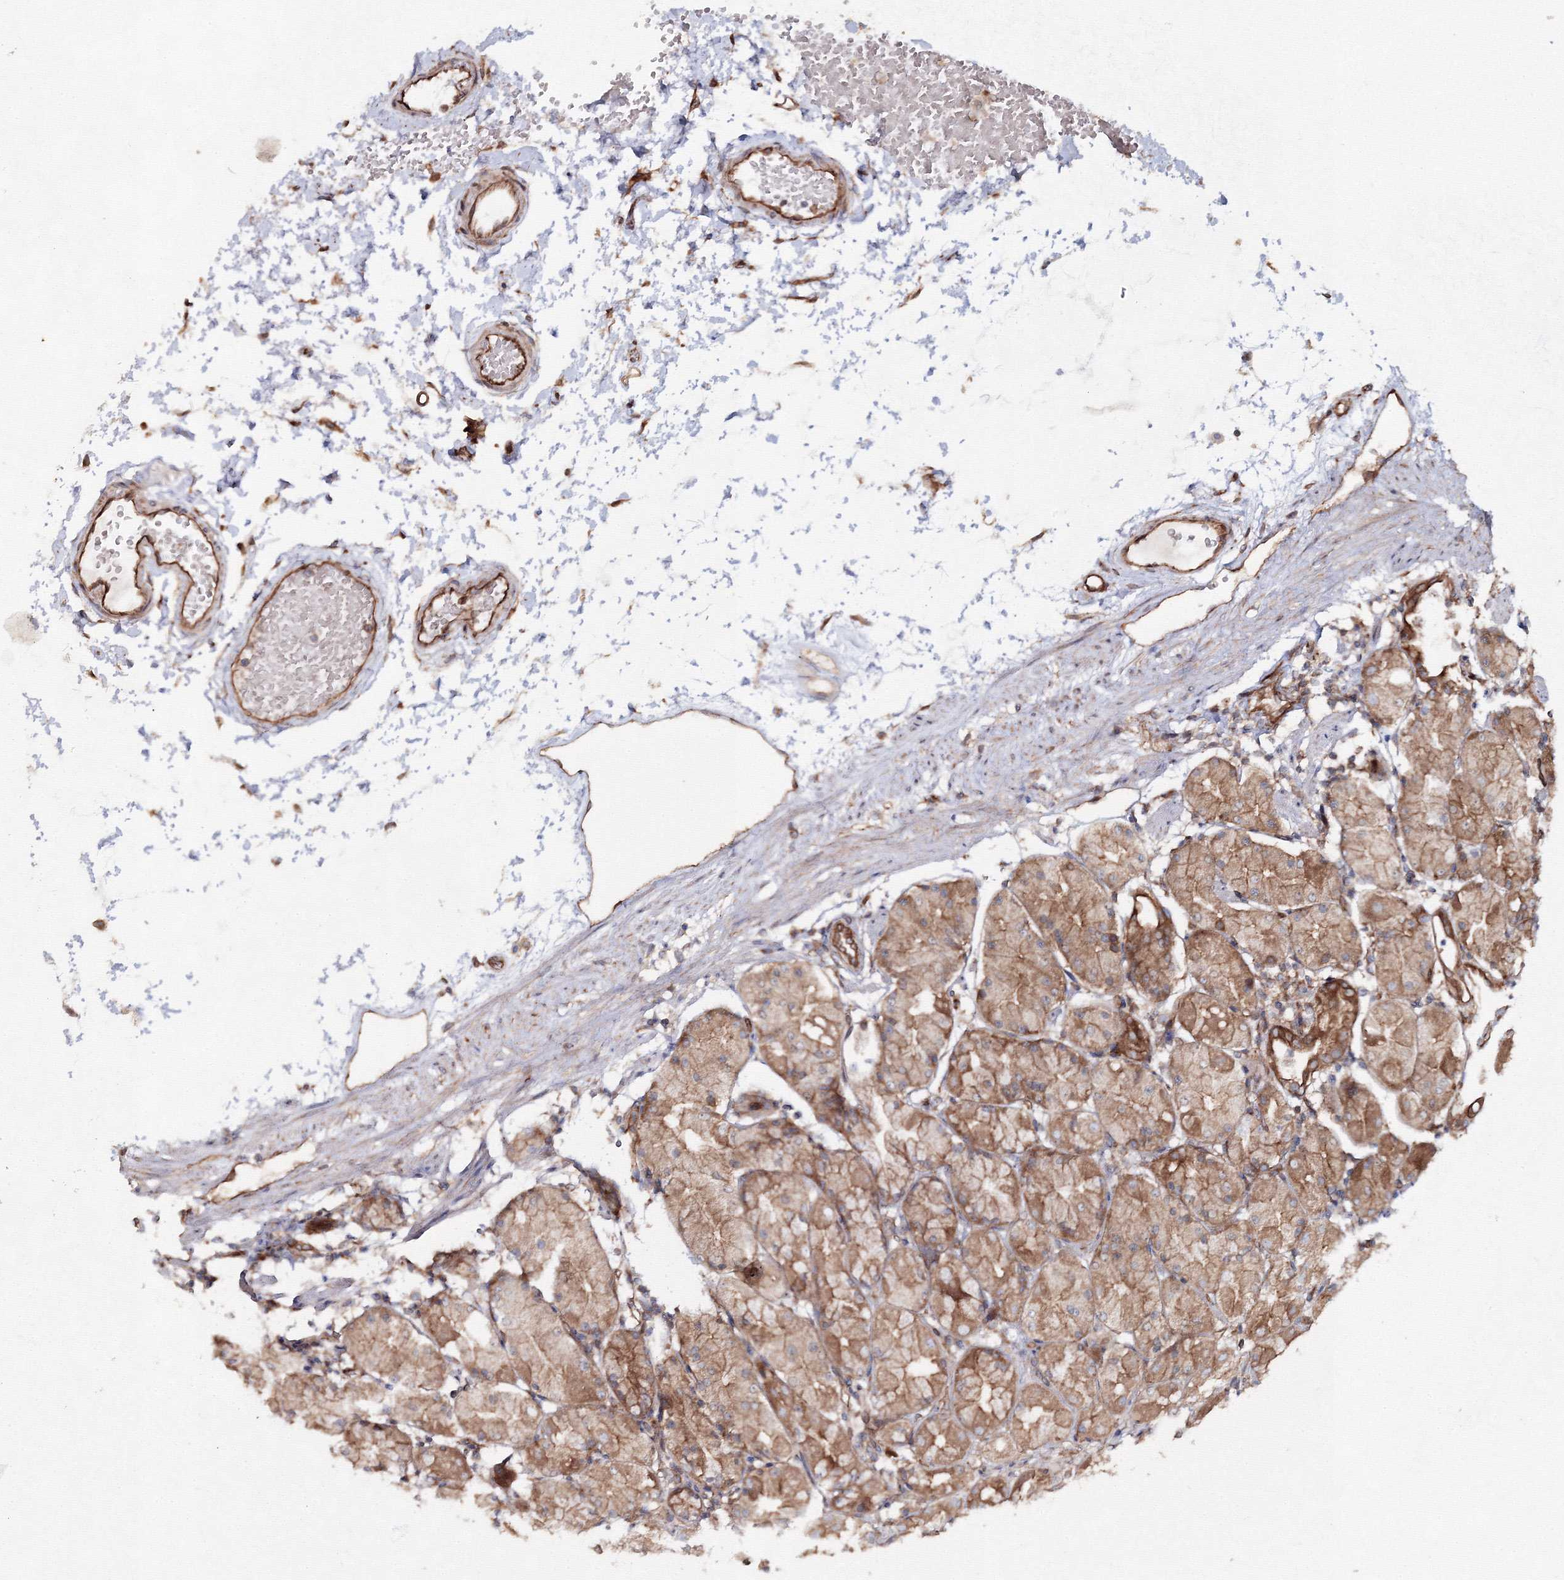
{"staining": {"intensity": "moderate", "quantity": ">75%", "location": "cytoplasmic/membranous"}, "tissue": "stomach", "cell_type": "Glandular cells", "image_type": "normal", "snomed": [{"axis": "morphology", "description": "Normal tissue, NOS"}, {"axis": "topography", "description": "Stomach"}, {"axis": "topography", "description": "Stomach, lower"}], "caption": "Immunohistochemical staining of benign stomach demonstrates >75% levels of moderate cytoplasmic/membranous protein expression in about >75% of glandular cells. The staining was performed using DAB (3,3'-diaminobenzidine), with brown indicating positive protein expression. Nuclei are stained blue with hematoxylin.", "gene": "EXOC6", "patient": {"sex": "female", "age": 75}}